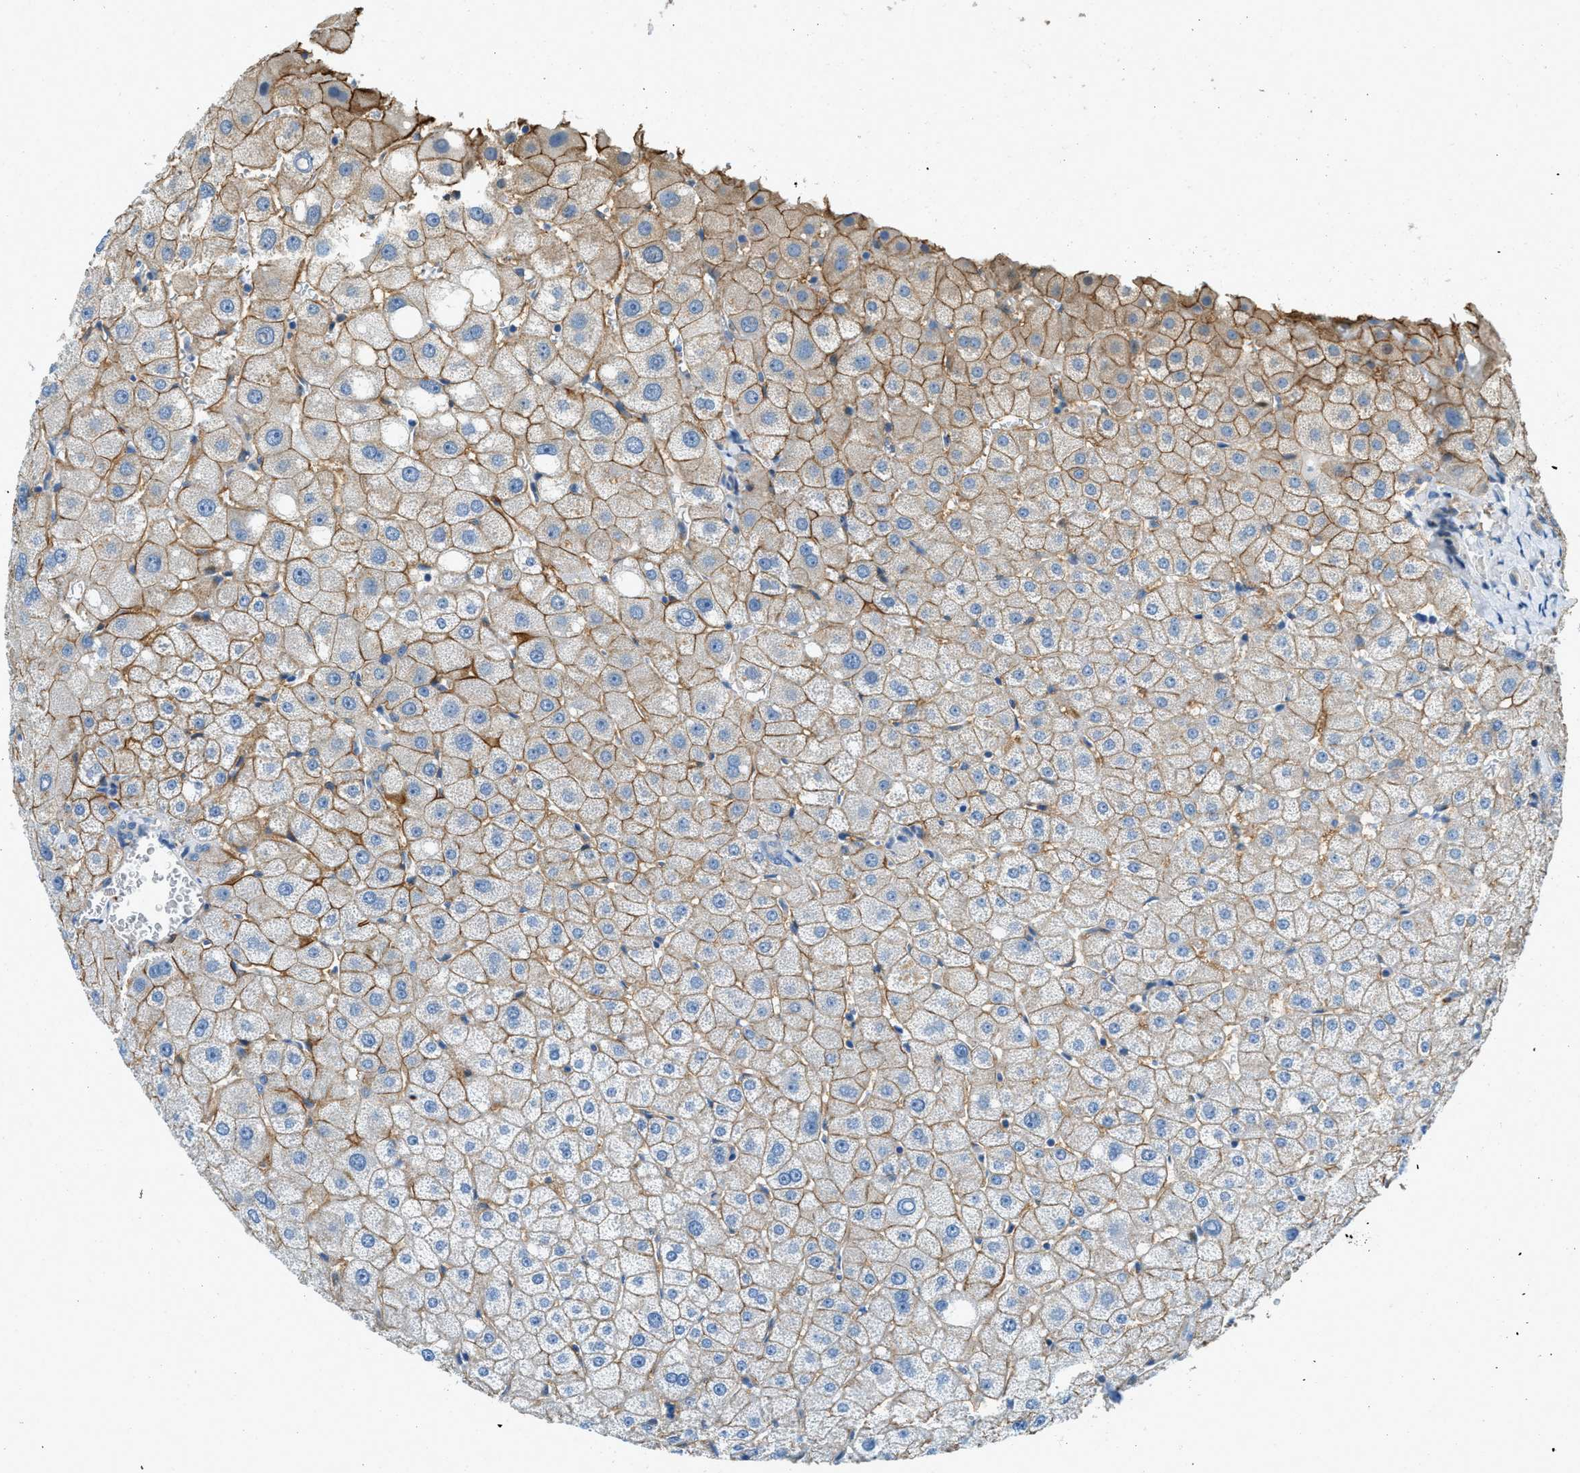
{"staining": {"intensity": "negative", "quantity": "none", "location": "none"}, "tissue": "liver", "cell_type": "Cholangiocytes", "image_type": "normal", "snomed": [{"axis": "morphology", "description": "Normal tissue, NOS"}, {"axis": "topography", "description": "Liver"}], "caption": "DAB (3,3'-diaminobenzidine) immunohistochemical staining of benign liver exhibits no significant positivity in cholangiocytes. (DAB (3,3'-diaminobenzidine) IHC visualized using brightfield microscopy, high magnification).", "gene": "ZNF367", "patient": {"sex": "male", "age": 73}}